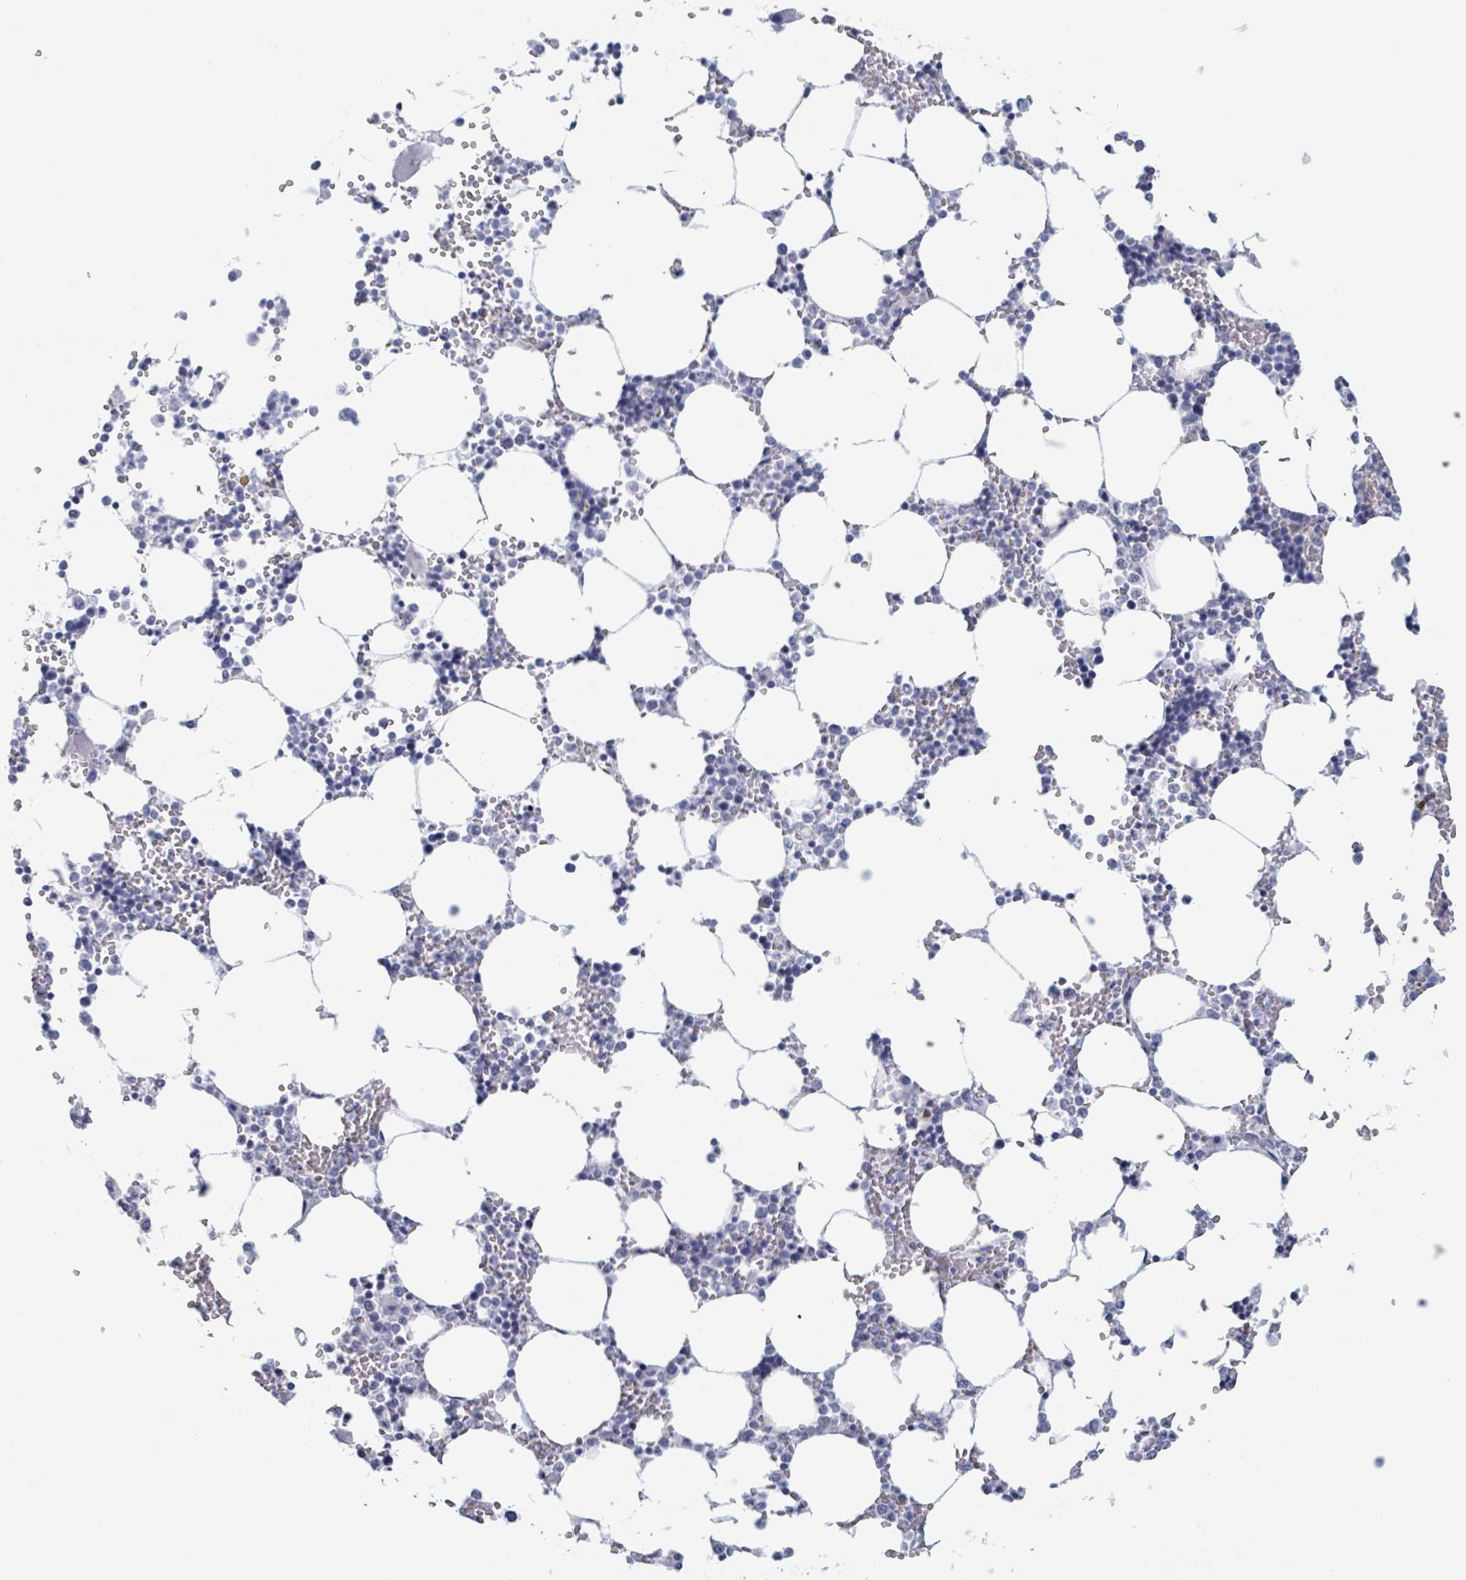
{"staining": {"intensity": "negative", "quantity": "none", "location": "none"}, "tissue": "bone marrow", "cell_type": "Hematopoietic cells", "image_type": "normal", "snomed": [{"axis": "morphology", "description": "Normal tissue, NOS"}, {"axis": "topography", "description": "Bone marrow"}], "caption": "Immunohistochemical staining of unremarkable bone marrow exhibits no significant positivity in hematopoietic cells. (Brightfield microscopy of DAB IHC at high magnification).", "gene": "KLK4", "patient": {"sex": "male", "age": 64}}